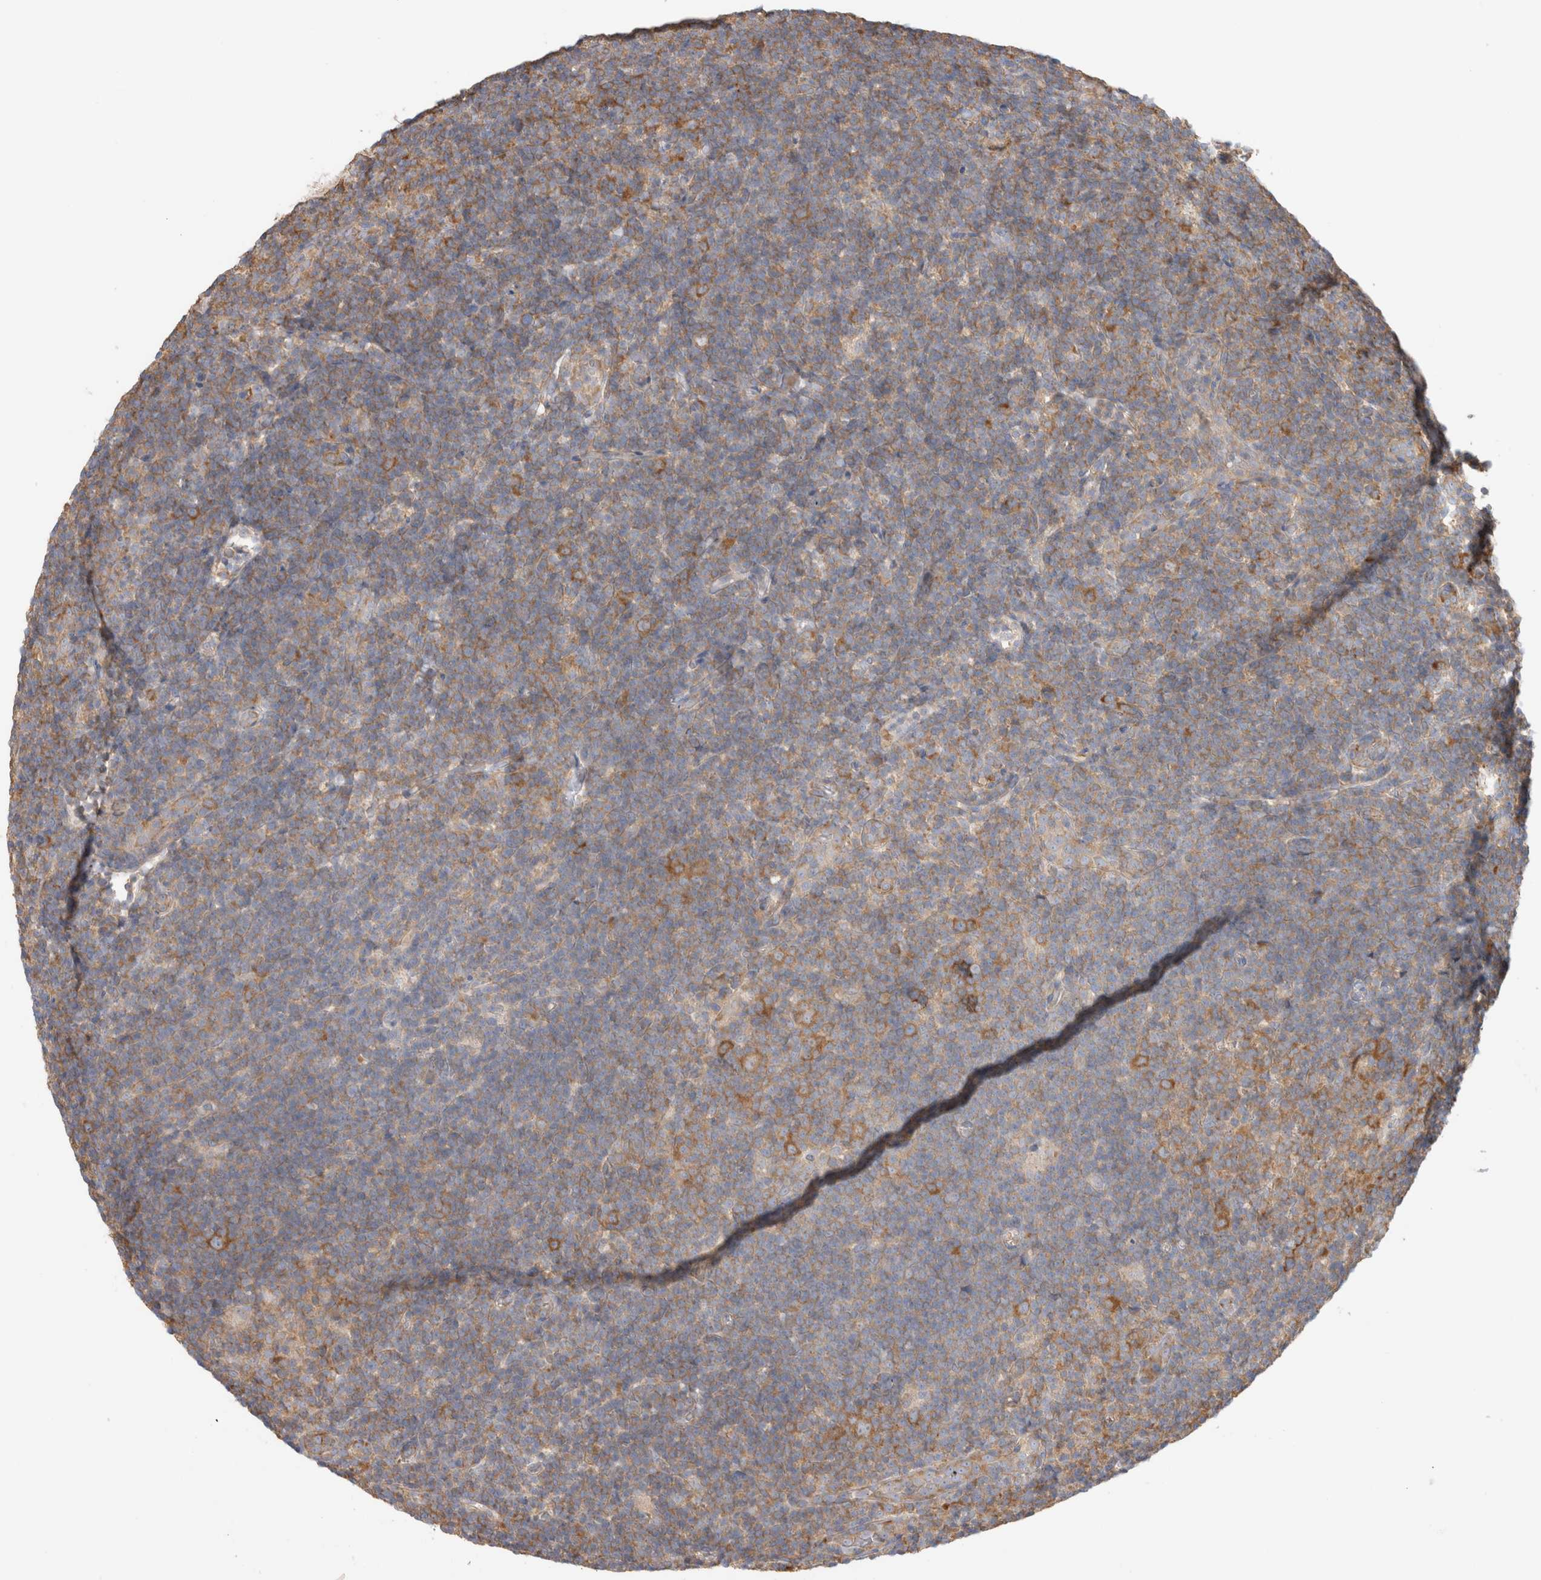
{"staining": {"intensity": "moderate", "quantity": ">75%", "location": "cytoplasmic/membranous"}, "tissue": "lymphoma", "cell_type": "Tumor cells", "image_type": "cancer", "snomed": [{"axis": "morphology", "description": "Hodgkin's disease, NOS"}, {"axis": "topography", "description": "Lymph node"}], "caption": "Immunohistochemistry (IHC) micrograph of lymphoma stained for a protein (brown), which displays medium levels of moderate cytoplasmic/membranous expression in approximately >75% of tumor cells.", "gene": "ZNF23", "patient": {"sex": "female", "age": 57}}